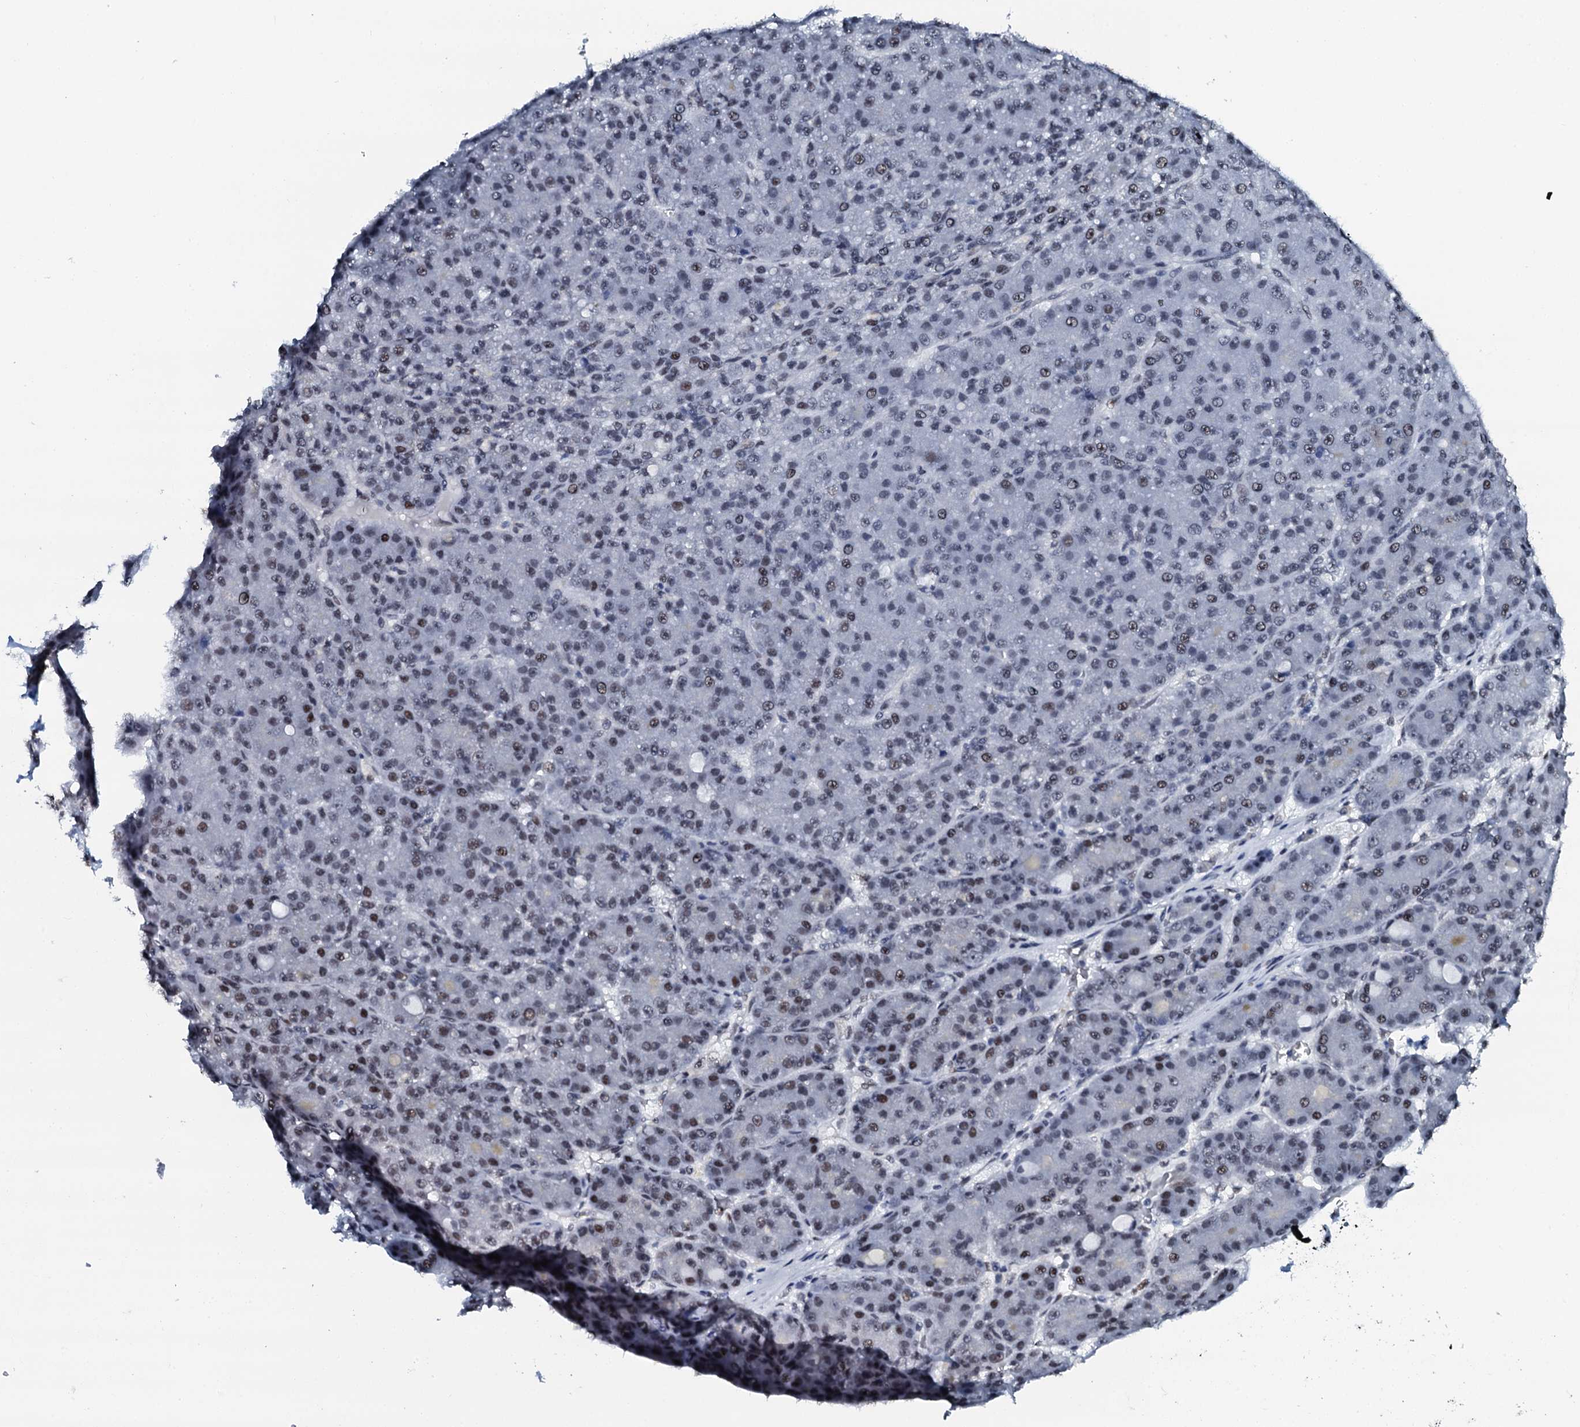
{"staining": {"intensity": "weak", "quantity": "25%-75%", "location": "nuclear"}, "tissue": "liver cancer", "cell_type": "Tumor cells", "image_type": "cancer", "snomed": [{"axis": "morphology", "description": "Carcinoma, Hepatocellular, NOS"}, {"axis": "topography", "description": "Liver"}], "caption": "Hepatocellular carcinoma (liver) stained for a protein (brown) shows weak nuclear positive positivity in about 25%-75% of tumor cells.", "gene": "NKAPD1", "patient": {"sex": "male", "age": 67}}